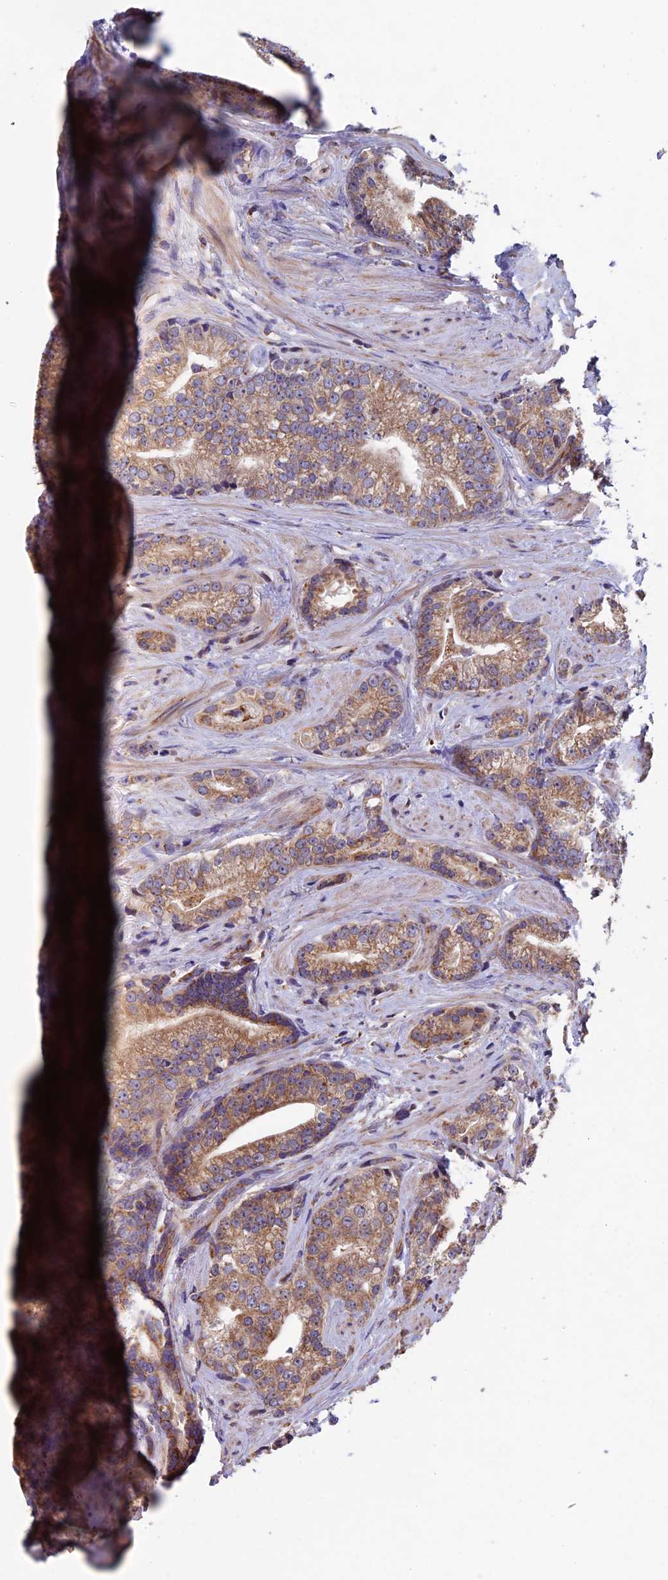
{"staining": {"intensity": "moderate", "quantity": ">75%", "location": "cytoplasmic/membranous"}, "tissue": "prostate cancer", "cell_type": "Tumor cells", "image_type": "cancer", "snomed": [{"axis": "morphology", "description": "Adenocarcinoma, Low grade"}, {"axis": "topography", "description": "Prostate"}], "caption": "Immunohistochemical staining of prostate cancer (adenocarcinoma (low-grade)) shows medium levels of moderate cytoplasmic/membranous protein positivity in approximately >75% of tumor cells.", "gene": "RNF17", "patient": {"sex": "male", "age": 71}}